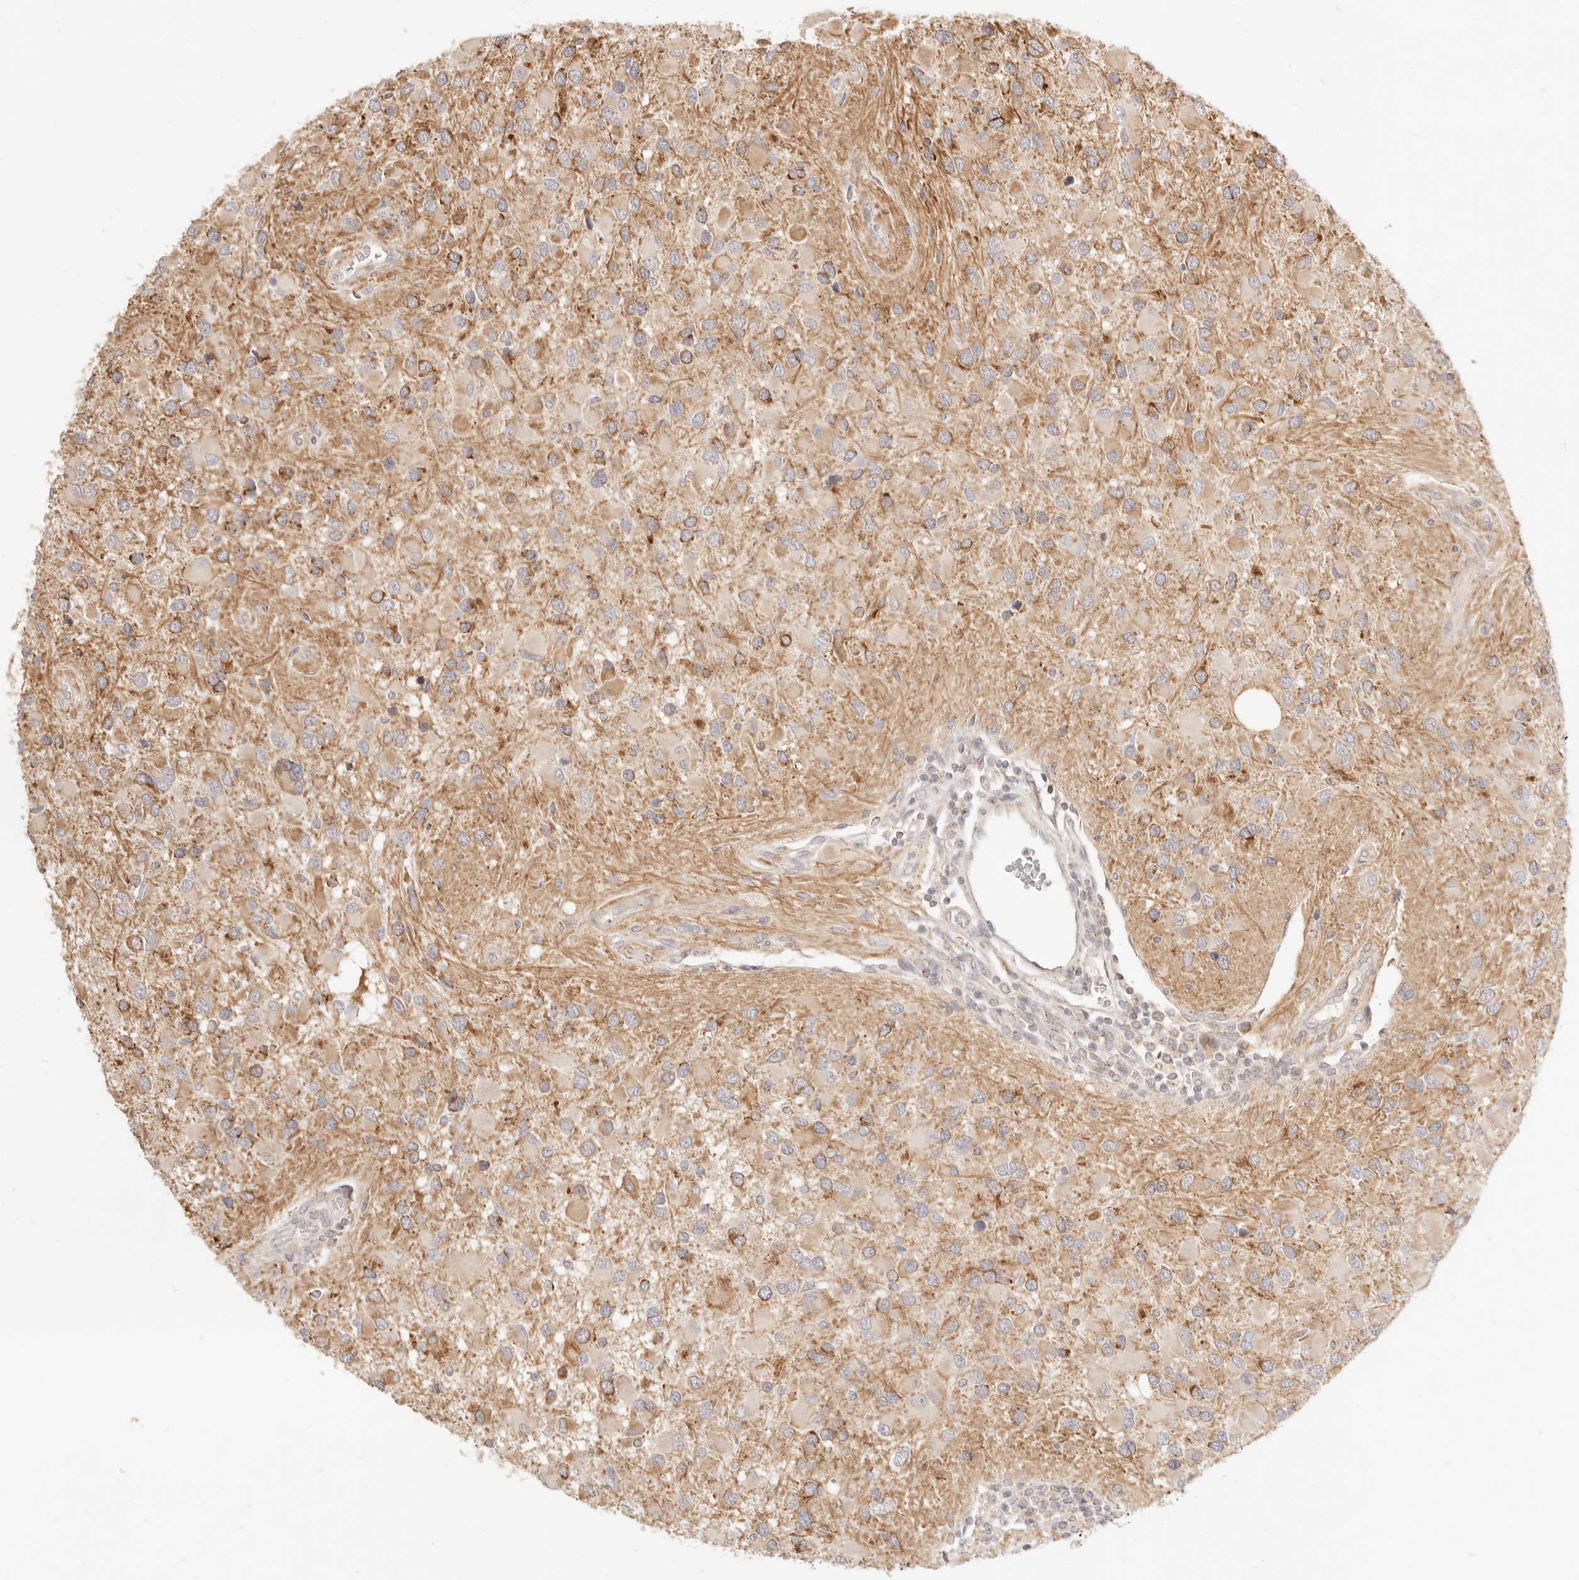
{"staining": {"intensity": "moderate", "quantity": ">75%", "location": "cytoplasmic/membranous"}, "tissue": "glioma", "cell_type": "Tumor cells", "image_type": "cancer", "snomed": [{"axis": "morphology", "description": "Glioma, malignant, High grade"}, {"axis": "topography", "description": "Brain"}], "caption": "Protein expression analysis of malignant glioma (high-grade) exhibits moderate cytoplasmic/membranous positivity in approximately >75% of tumor cells. Using DAB (3,3'-diaminobenzidine) (brown) and hematoxylin (blue) stains, captured at high magnification using brightfield microscopy.", "gene": "CPLANE2", "patient": {"sex": "male", "age": 53}}